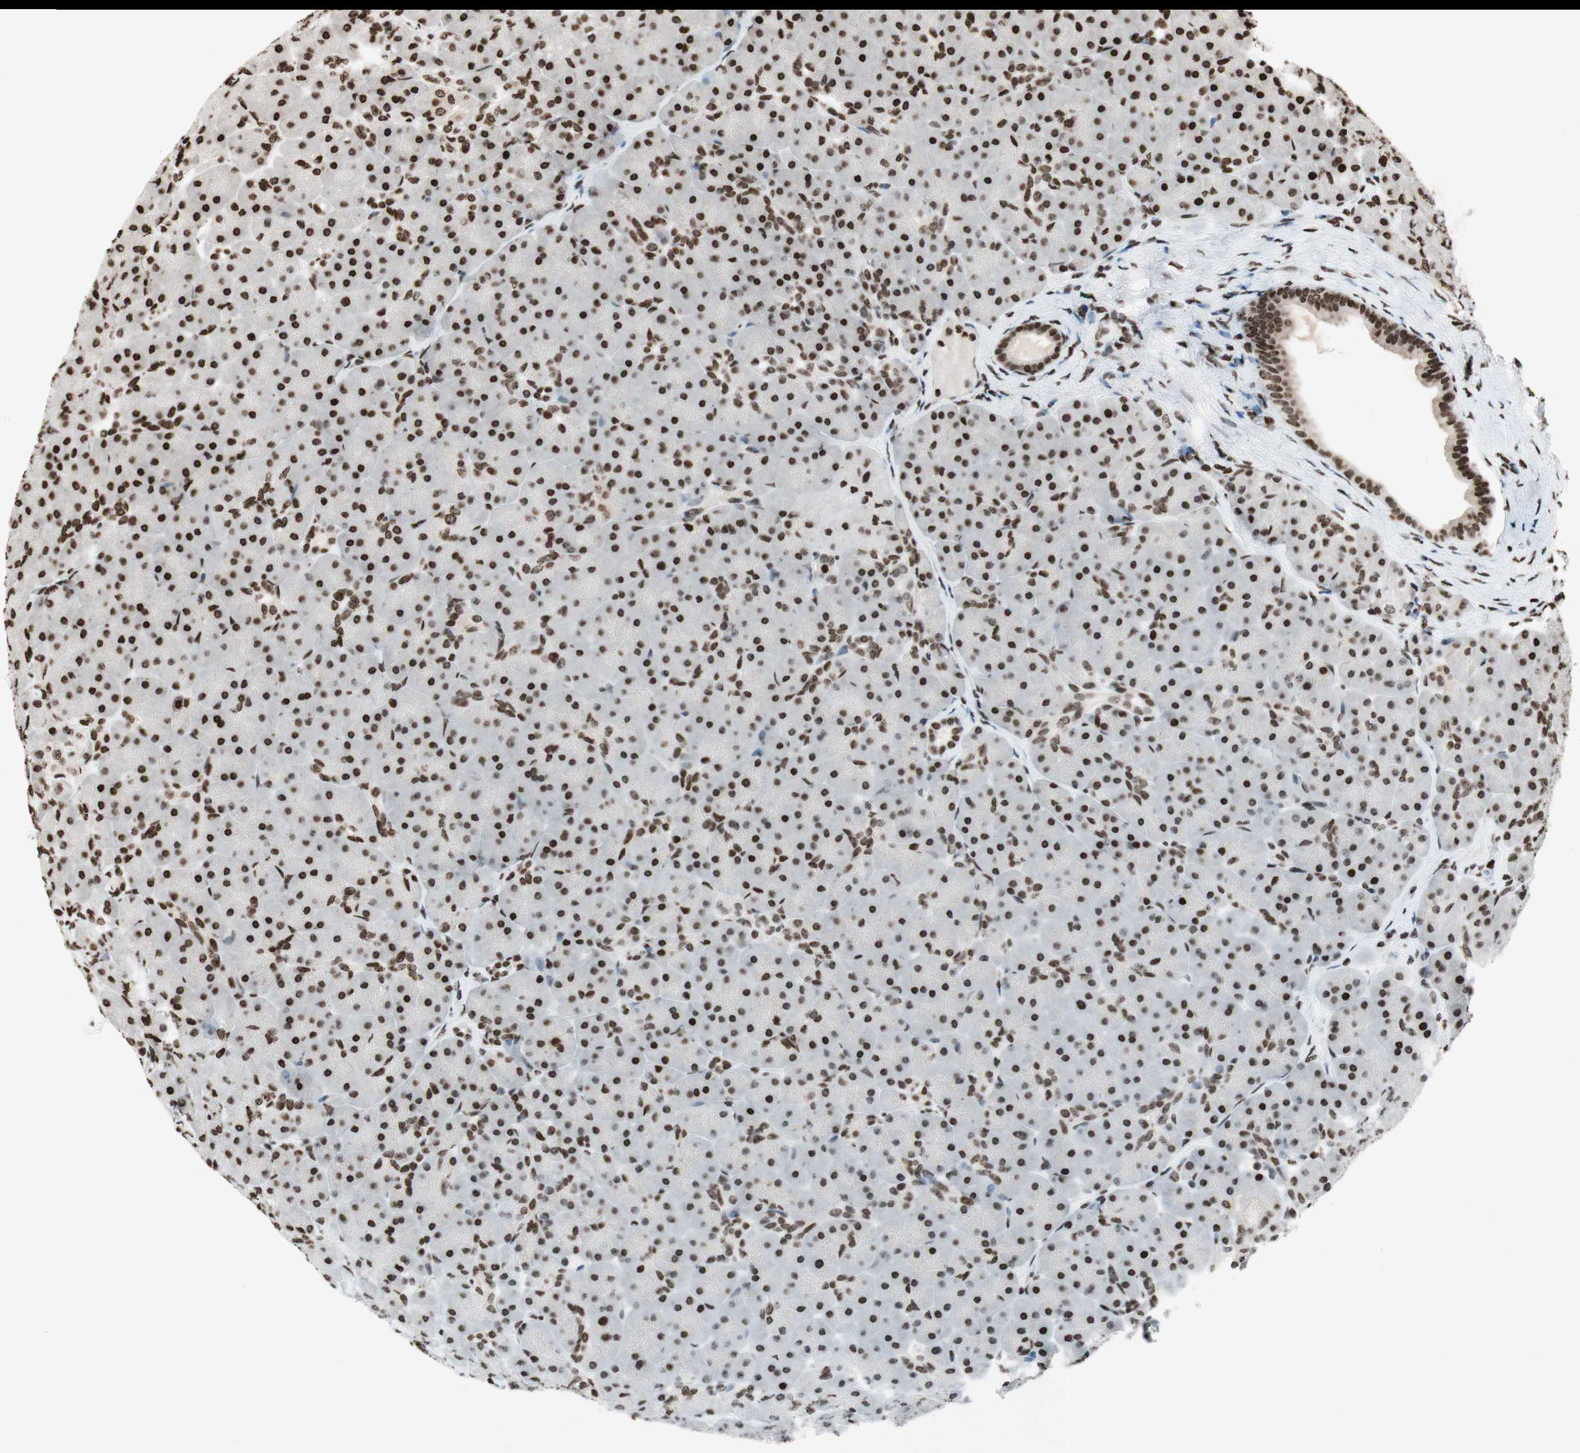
{"staining": {"intensity": "strong", "quantity": ">75%", "location": "nuclear"}, "tissue": "pancreas", "cell_type": "Exocrine glandular cells", "image_type": "normal", "snomed": [{"axis": "morphology", "description": "Normal tissue, NOS"}, {"axis": "topography", "description": "Pancreas"}], "caption": "DAB (3,3'-diaminobenzidine) immunohistochemical staining of benign human pancreas exhibits strong nuclear protein staining in about >75% of exocrine glandular cells. (IHC, brightfield microscopy, high magnification).", "gene": "NCOA3", "patient": {"sex": "male", "age": 66}}